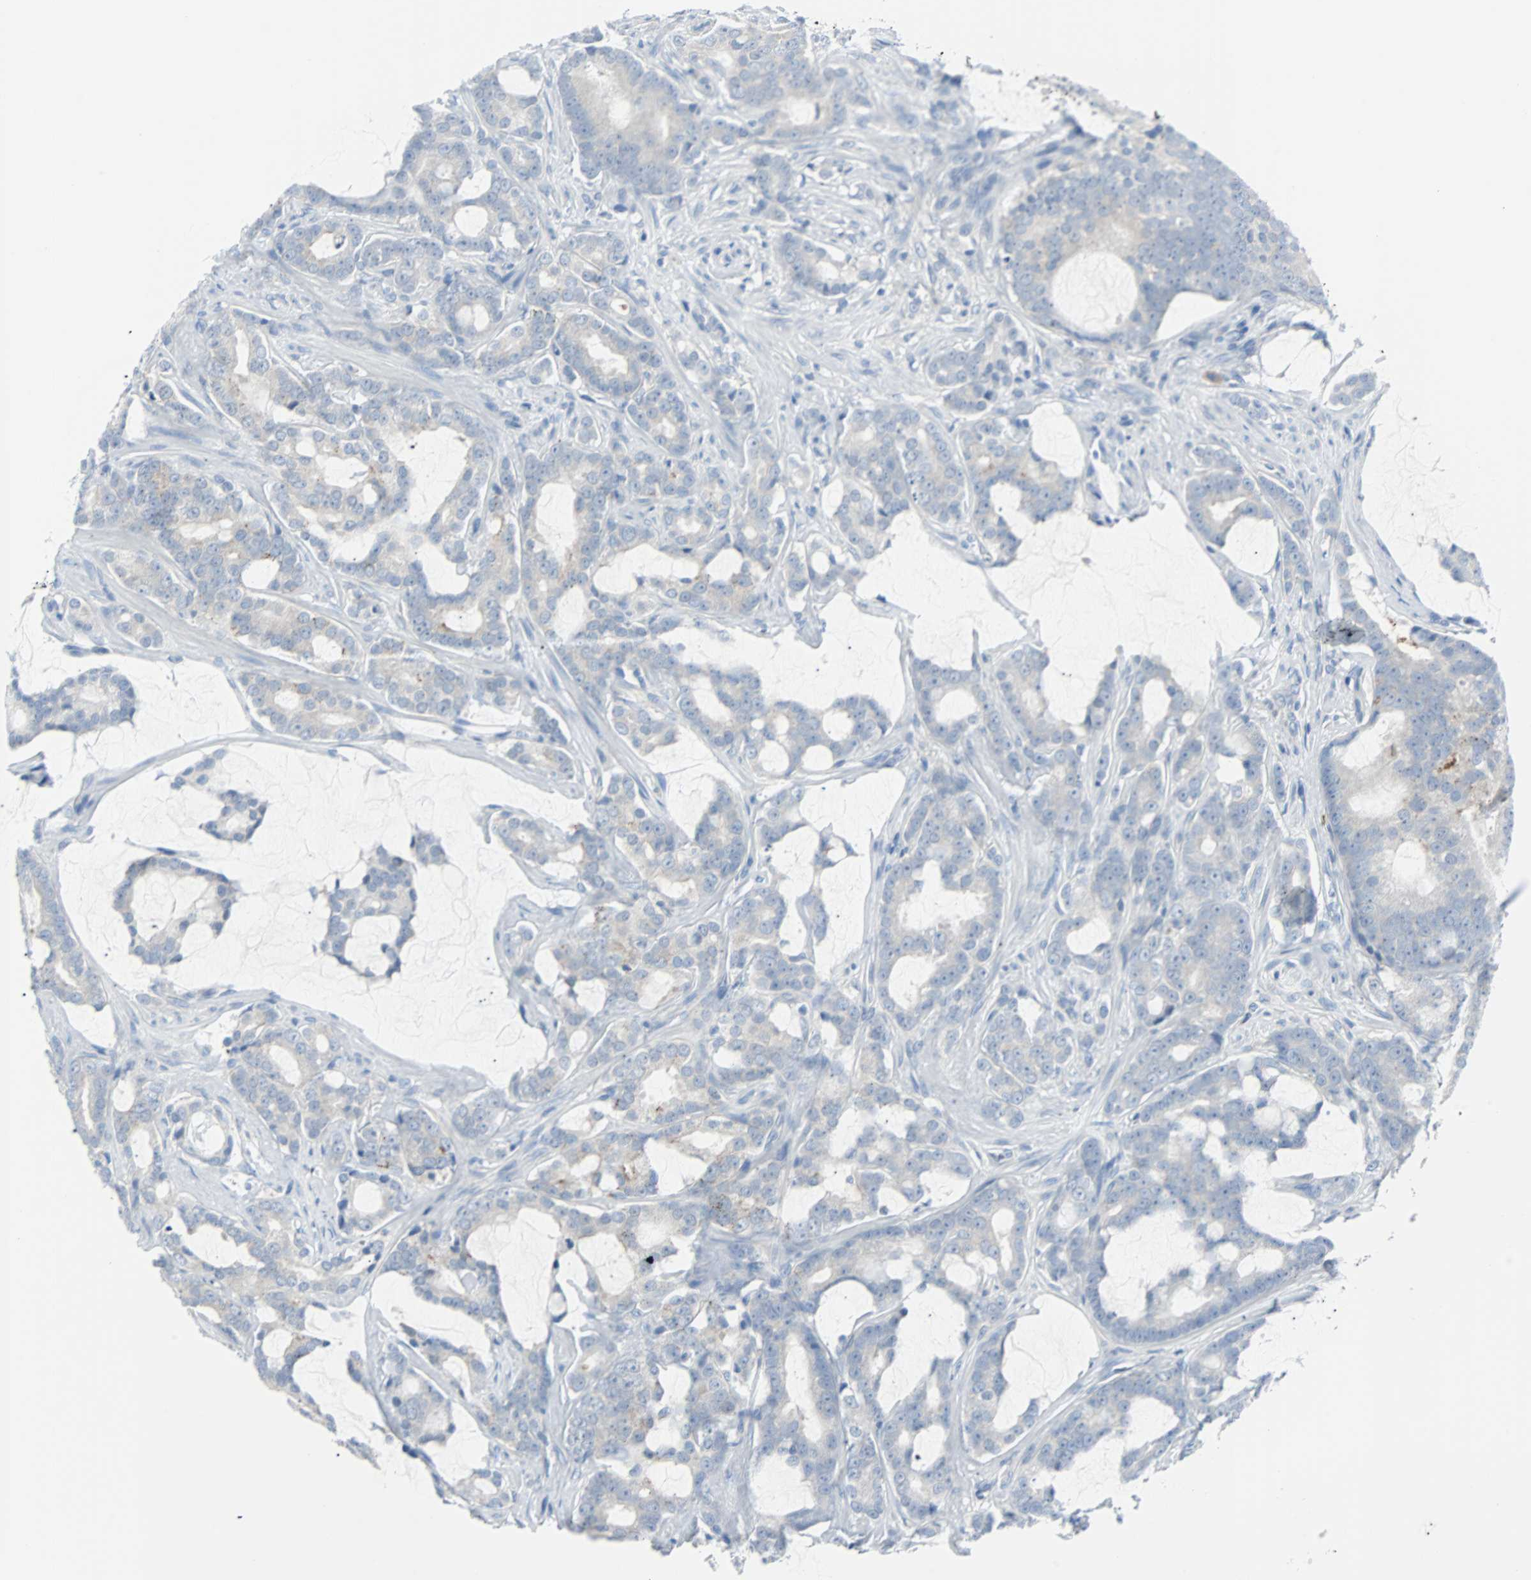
{"staining": {"intensity": "moderate", "quantity": "<25%", "location": "cytoplasmic/membranous"}, "tissue": "prostate cancer", "cell_type": "Tumor cells", "image_type": "cancer", "snomed": [{"axis": "morphology", "description": "Adenocarcinoma, Low grade"}, {"axis": "topography", "description": "Prostate"}], "caption": "Immunohistochemical staining of low-grade adenocarcinoma (prostate) reveals moderate cytoplasmic/membranous protein expression in about <25% of tumor cells.", "gene": "RASA1", "patient": {"sex": "male", "age": 58}}